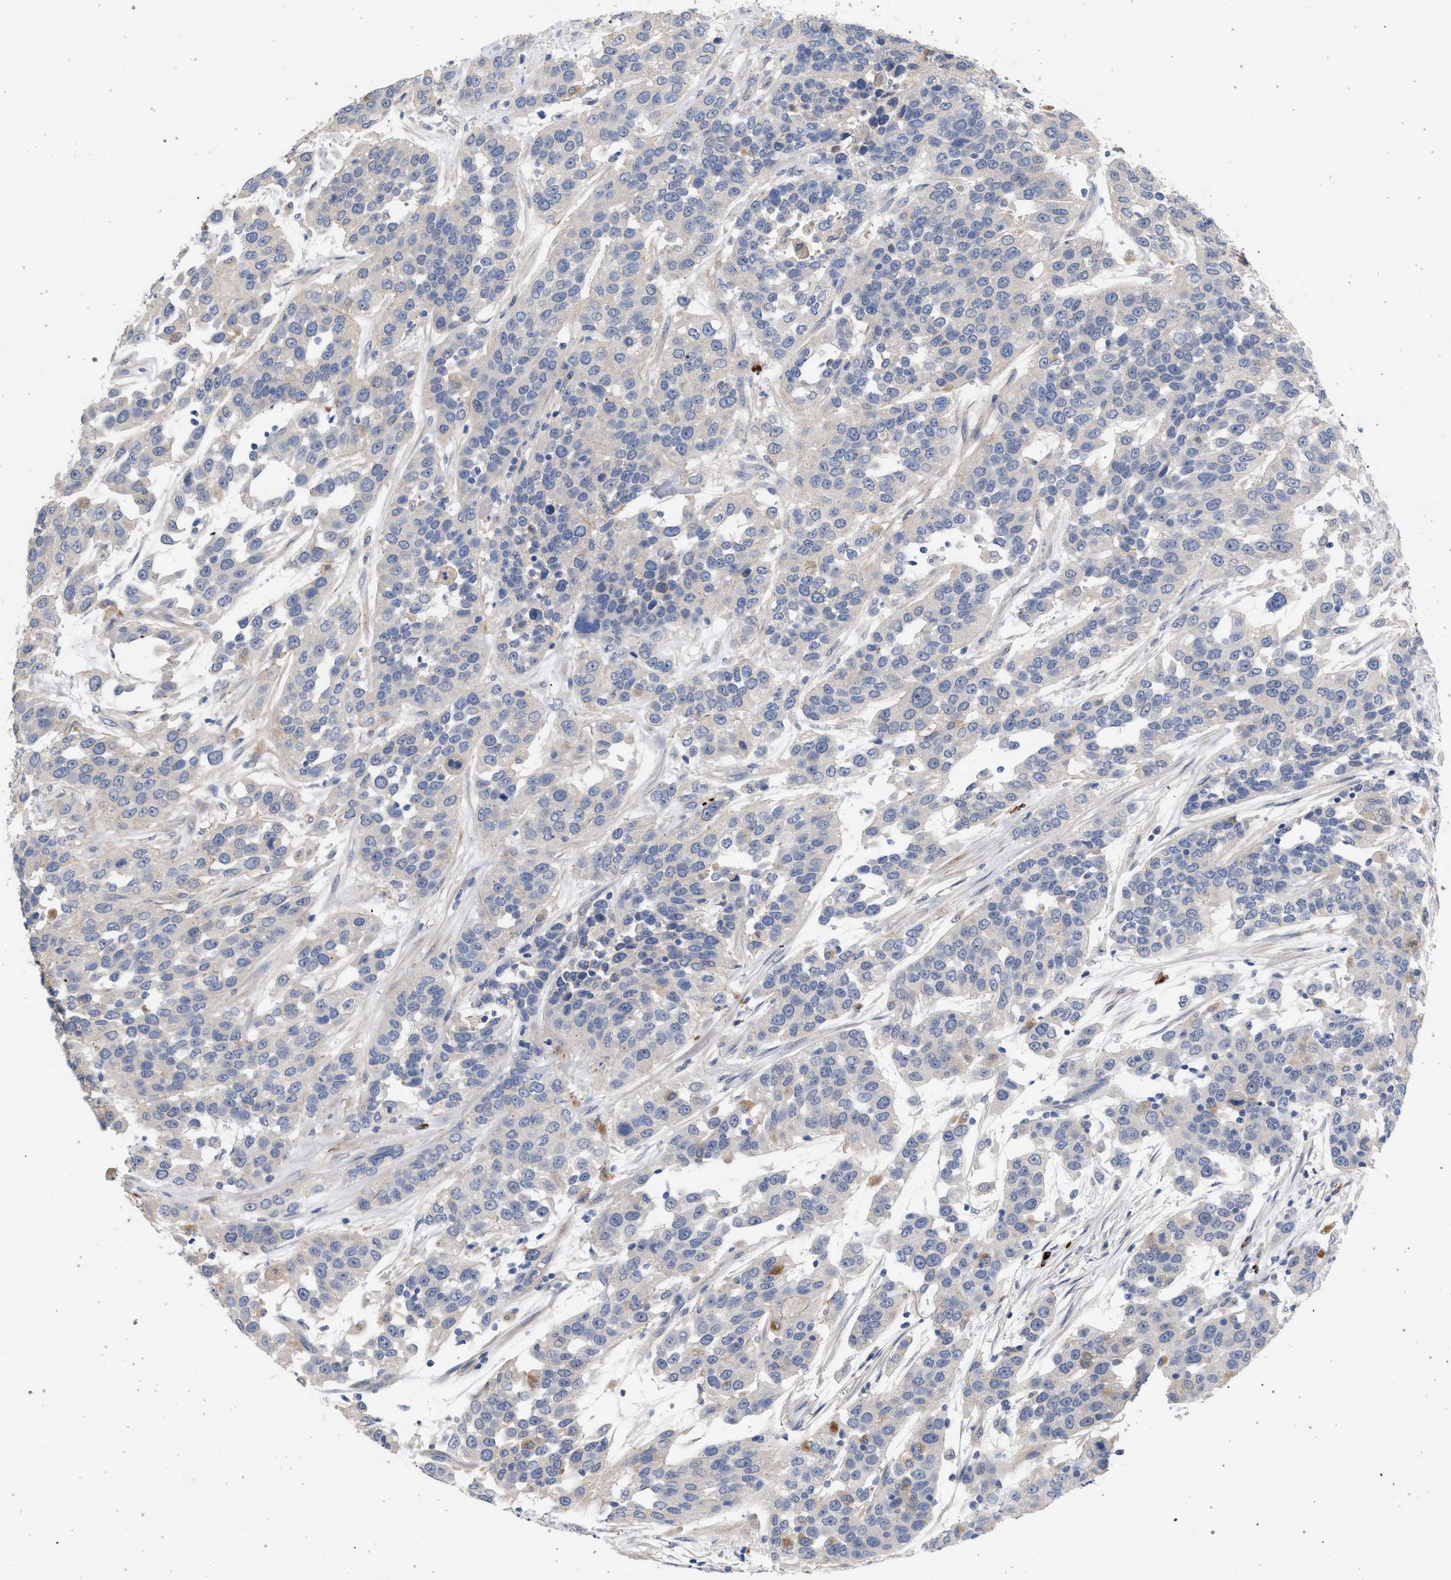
{"staining": {"intensity": "negative", "quantity": "none", "location": "none"}, "tissue": "urothelial cancer", "cell_type": "Tumor cells", "image_type": "cancer", "snomed": [{"axis": "morphology", "description": "Urothelial carcinoma, High grade"}, {"axis": "topography", "description": "Urinary bladder"}], "caption": "Protein analysis of urothelial cancer shows no significant positivity in tumor cells.", "gene": "MAMDC2", "patient": {"sex": "female", "age": 80}}